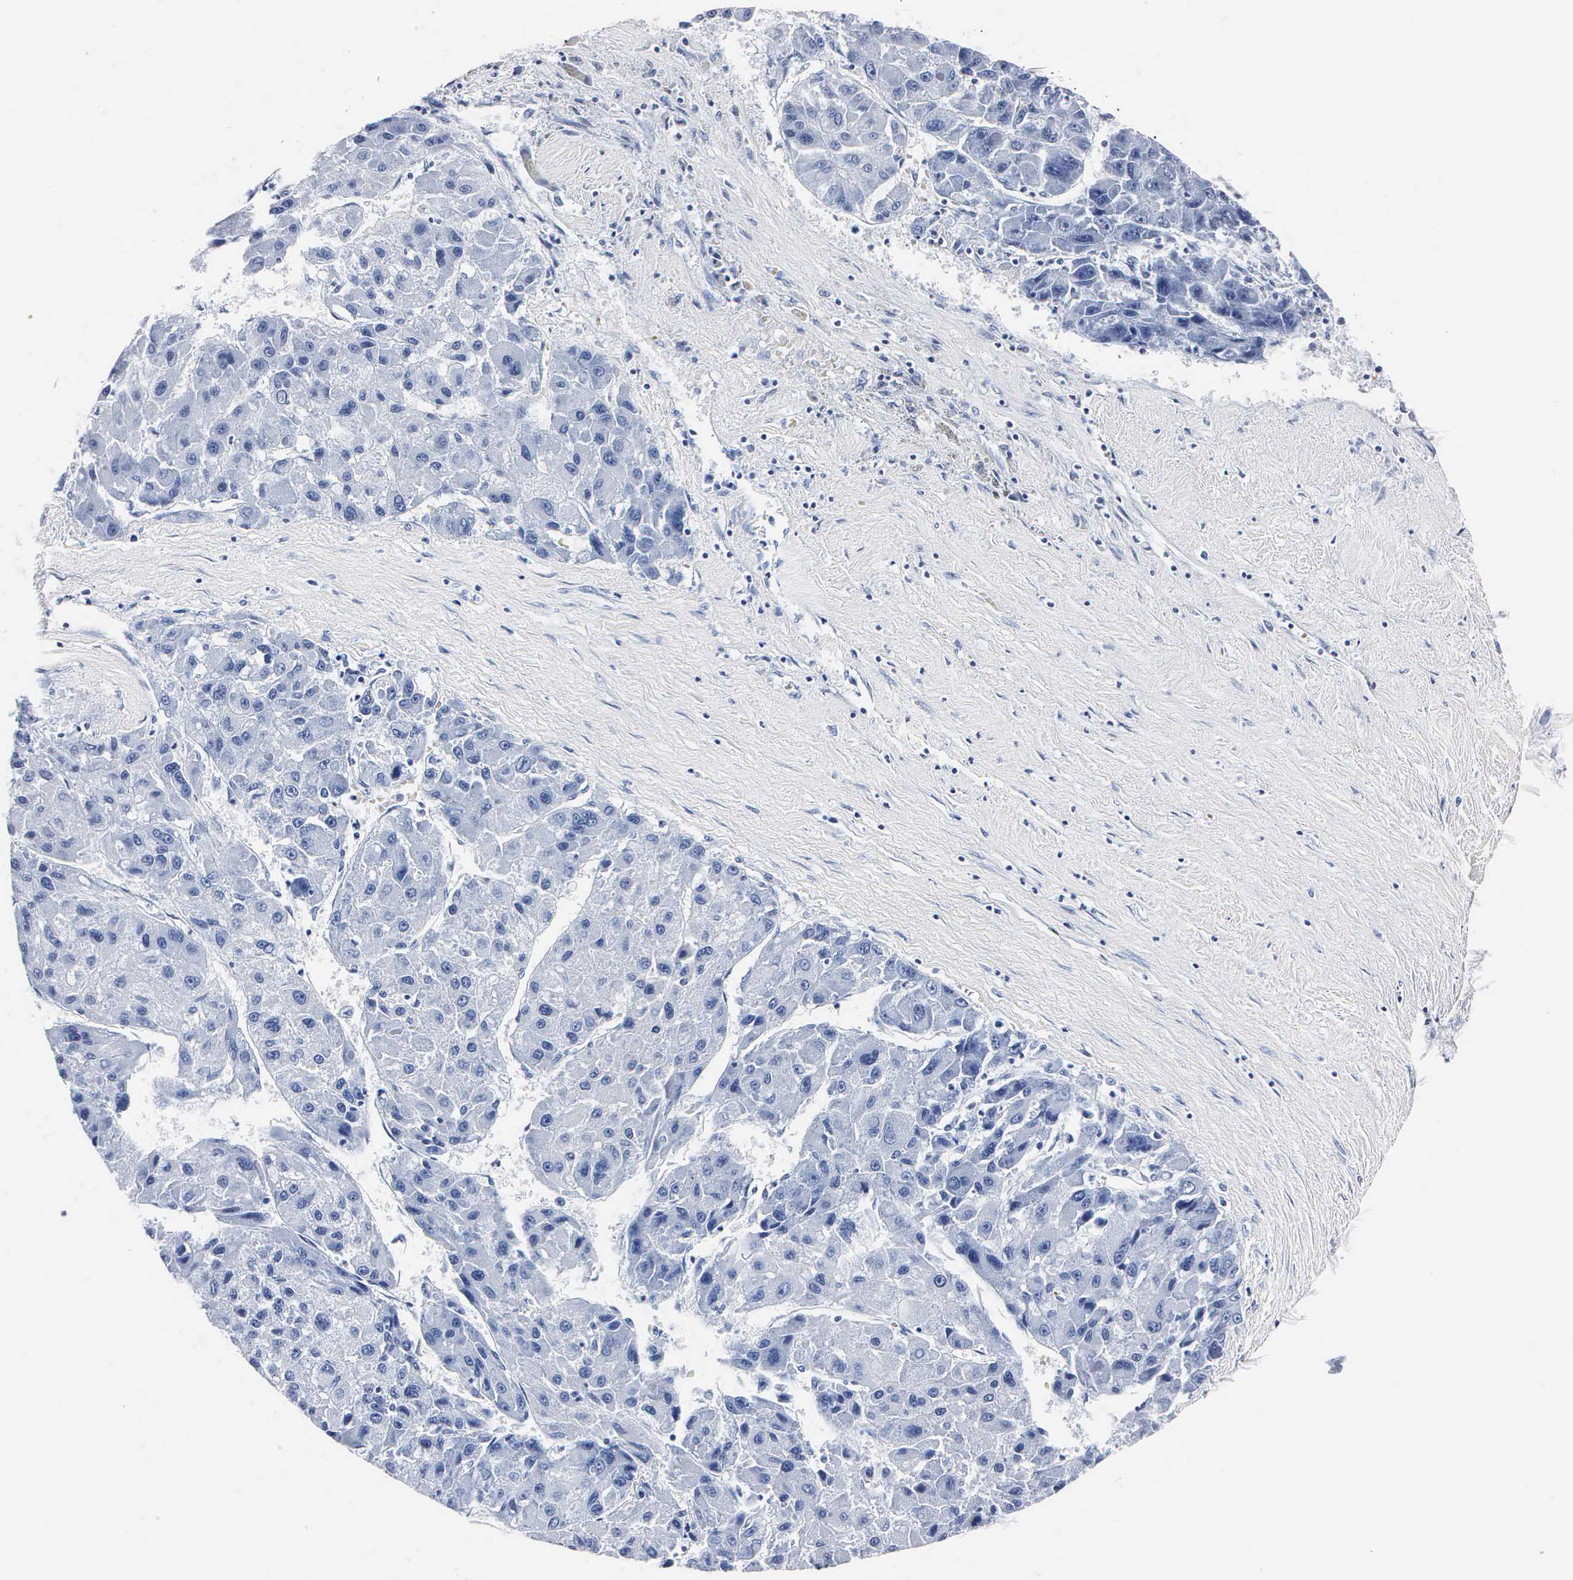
{"staining": {"intensity": "negative", "quantity": "none", "location": "none"}, "tissue": "liver cancer", "cell_type": "Tumor cells", "image_type": "cancer", "snomed": [{"axis": "morphology", "description": "Carcinoma, Hepatocellular, NOS"}, {"axis": "topography", "description": "Liver"}], "caption": "Hepatocellular carcinoma (liver) stained for a protein using IHC demonstrates no staining tumor cells.", "gene": "MB", "patient": {"sex": "male", "age": 64}}